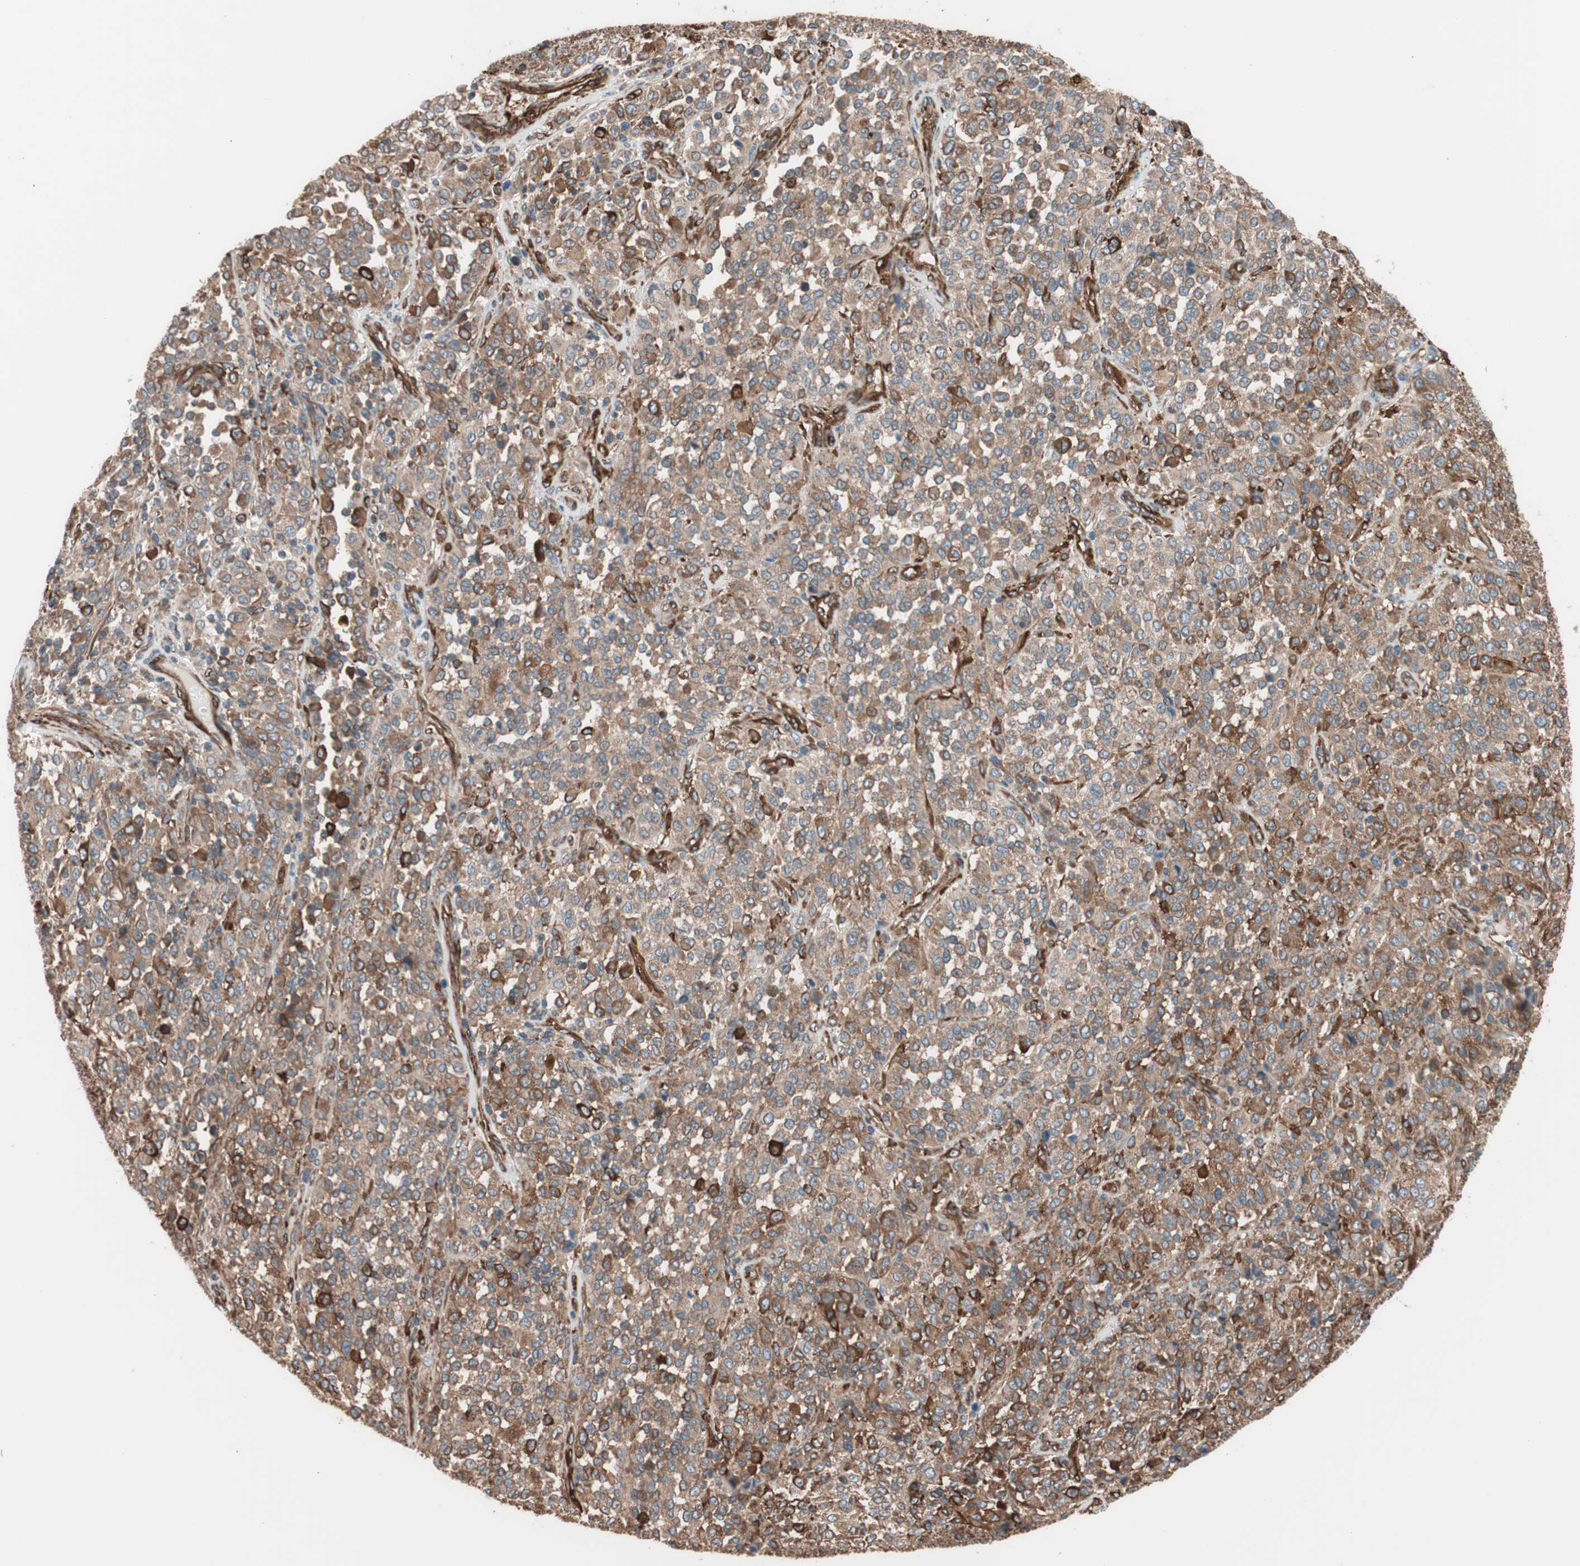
{"staining": {"intensity": "moderate", "quantity": ">75%", "location": "cytoplasmic/membranous"}, "tissue": "melanoma", "cell_type": "Tumor cells", "image_type": "cancer", "snomed": [{"axis": "morphology", "description": "Malignant melanoma, Metastatic site"}, {"axis": "topography", "description": "Pancreas"}], "caption": "Immunohistochemical staining of human malignant melanoma (metastatic site) exhibits moderate cytoplasmic/membranous protein positivity in about >75% of tumor cells.", "gene": "GPSM2", "patient": {"sex": "female", "age": 30}}